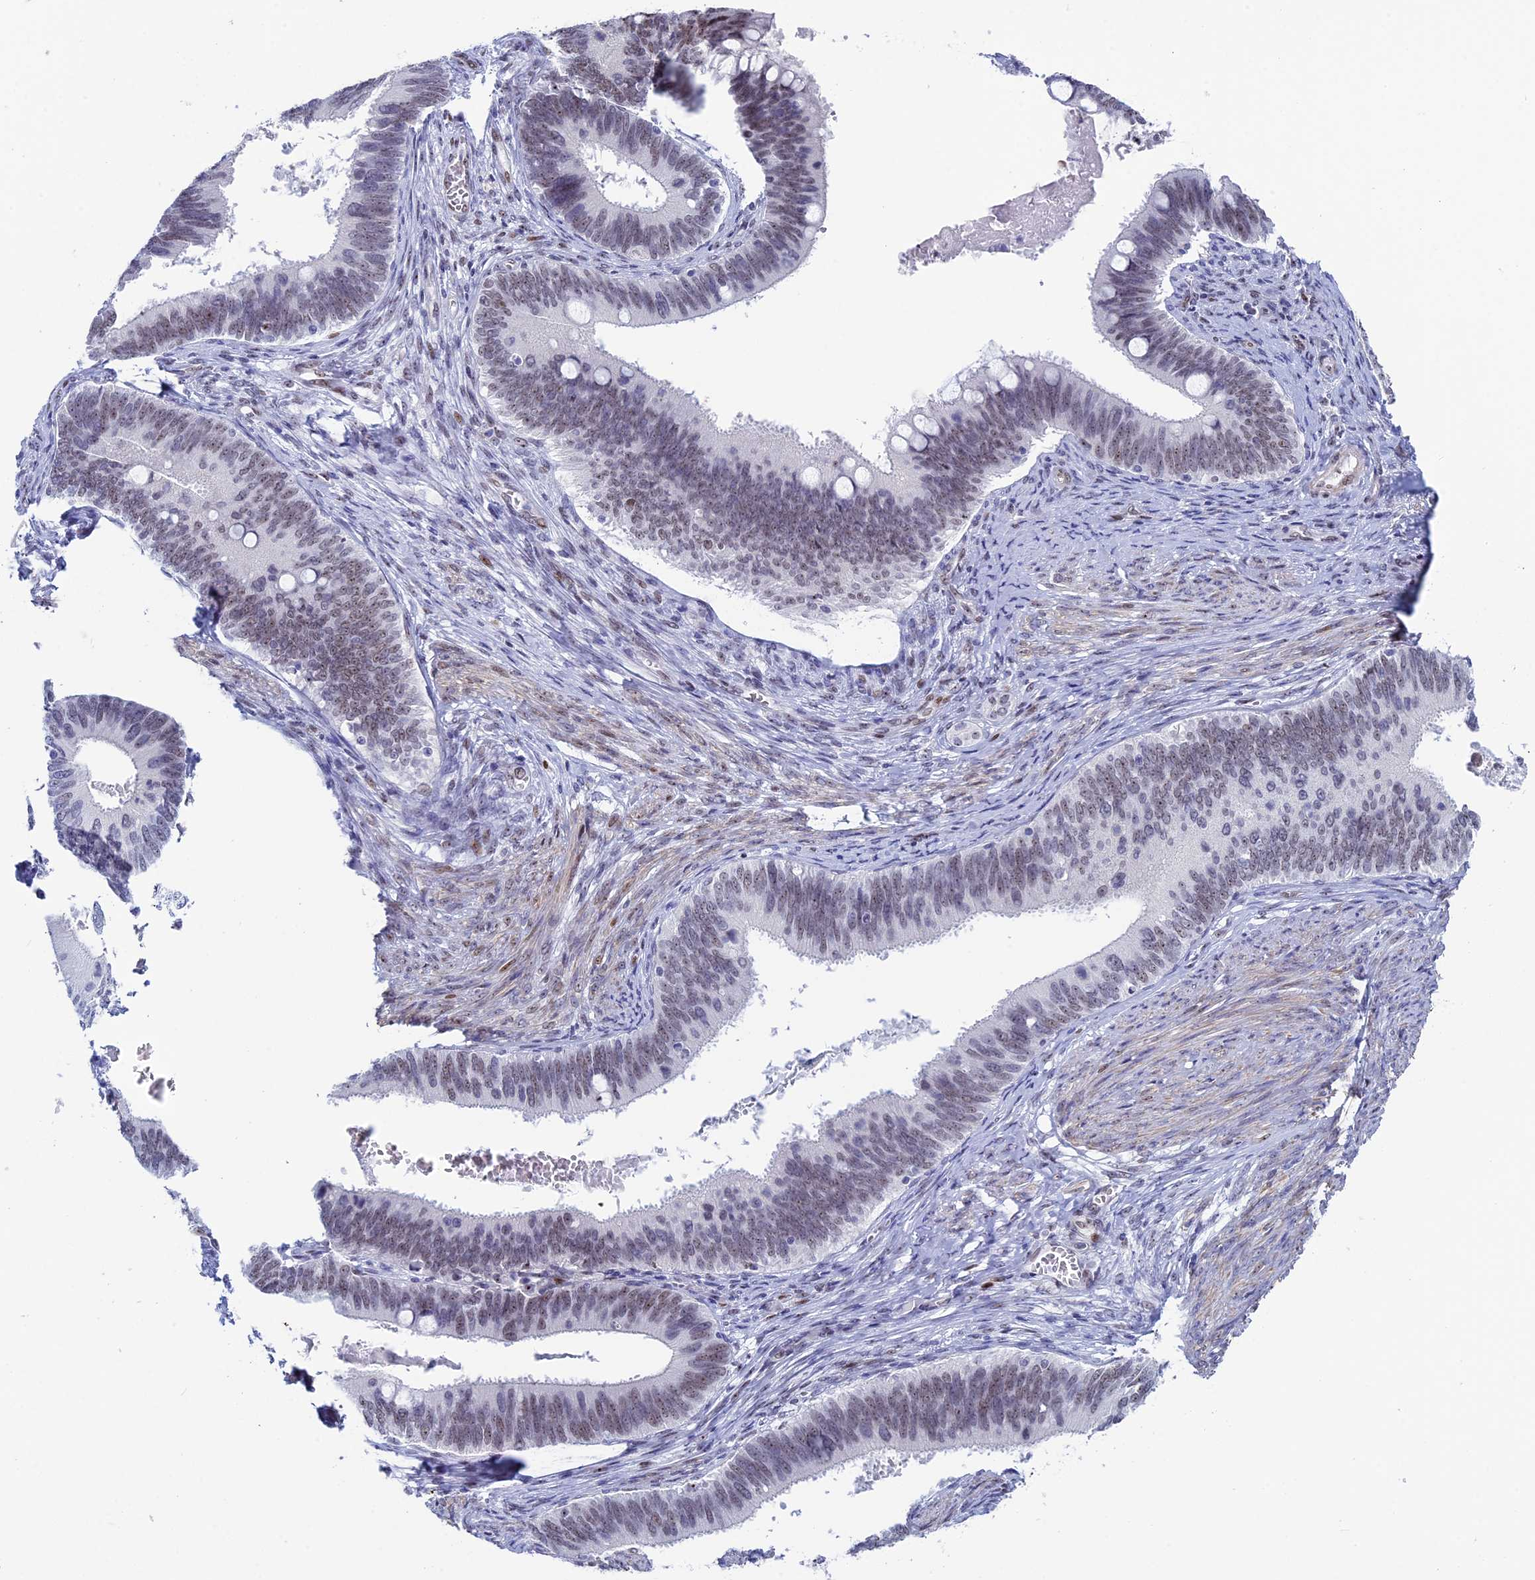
{"staining": {"intensity": "moderate", "quantity": "25%-75%", "location": "nuclear"}, "tissue": "cervical cancer", "cell_type": "Tumor cells", "image_type": "cancer", "snomed": [{"axis": "morphology", "description": "Adenocarcinoma, NOS"}, {"axis": "topography", "description": "Cervix"}], "caption": "Immunohistochemical staining of human cervical adenocarcinoma shows medium levels of moderate nuclear expression in approximately 25%-75% of tumor cells.", "gene": "CCDC86", "patient": {"sex": "female", "age": 42}}